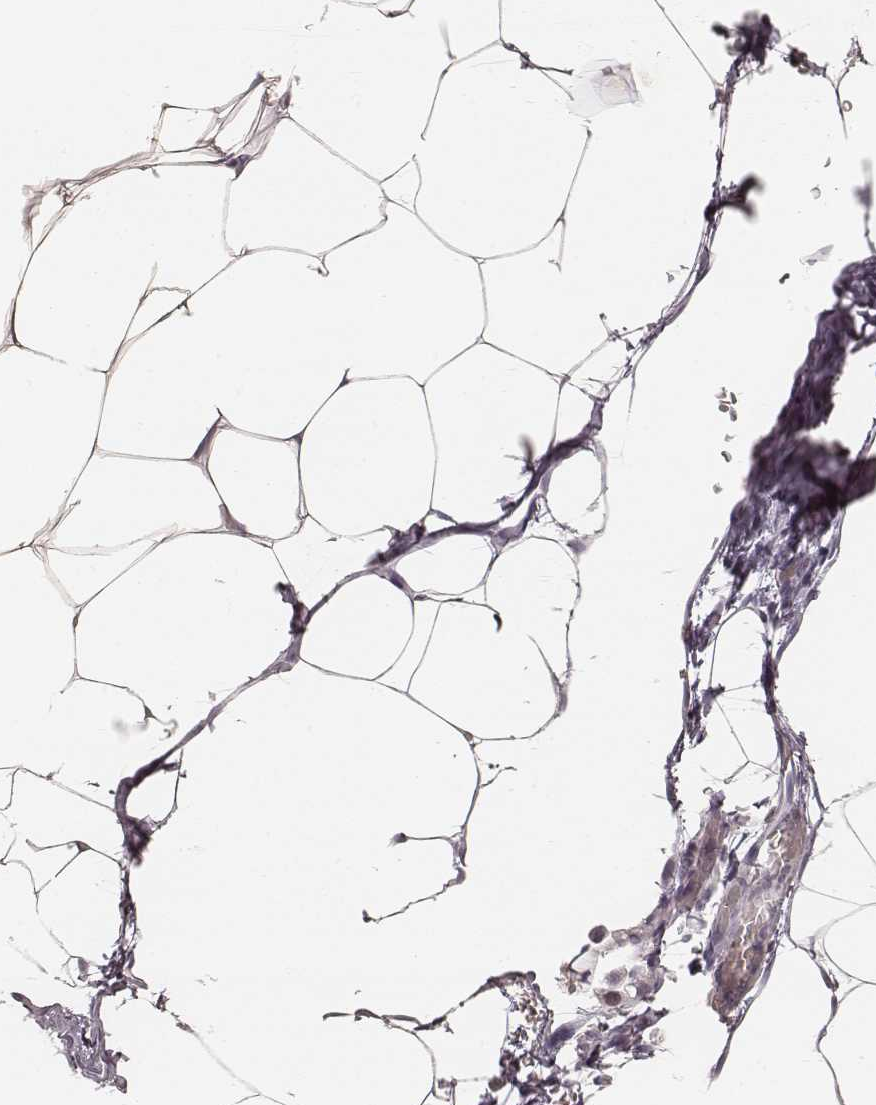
{"staining": {"intensity": "negative", "quantity": "none", "location": "none"}, "tissue": "adipose tissue", "cell_type": "Adipocytes", "image_type": "normal", "snomed": [{"axis": "morphology", "description": "Normal tissue, NOS"}, {"axis": "topography", "description": "Adipose tissue"}], "caption": "Adipocytes show no significant staining in unremarkable adipose tissue.", "gene": "TEX37", "patient": {"sex": "male", "age": 57}}